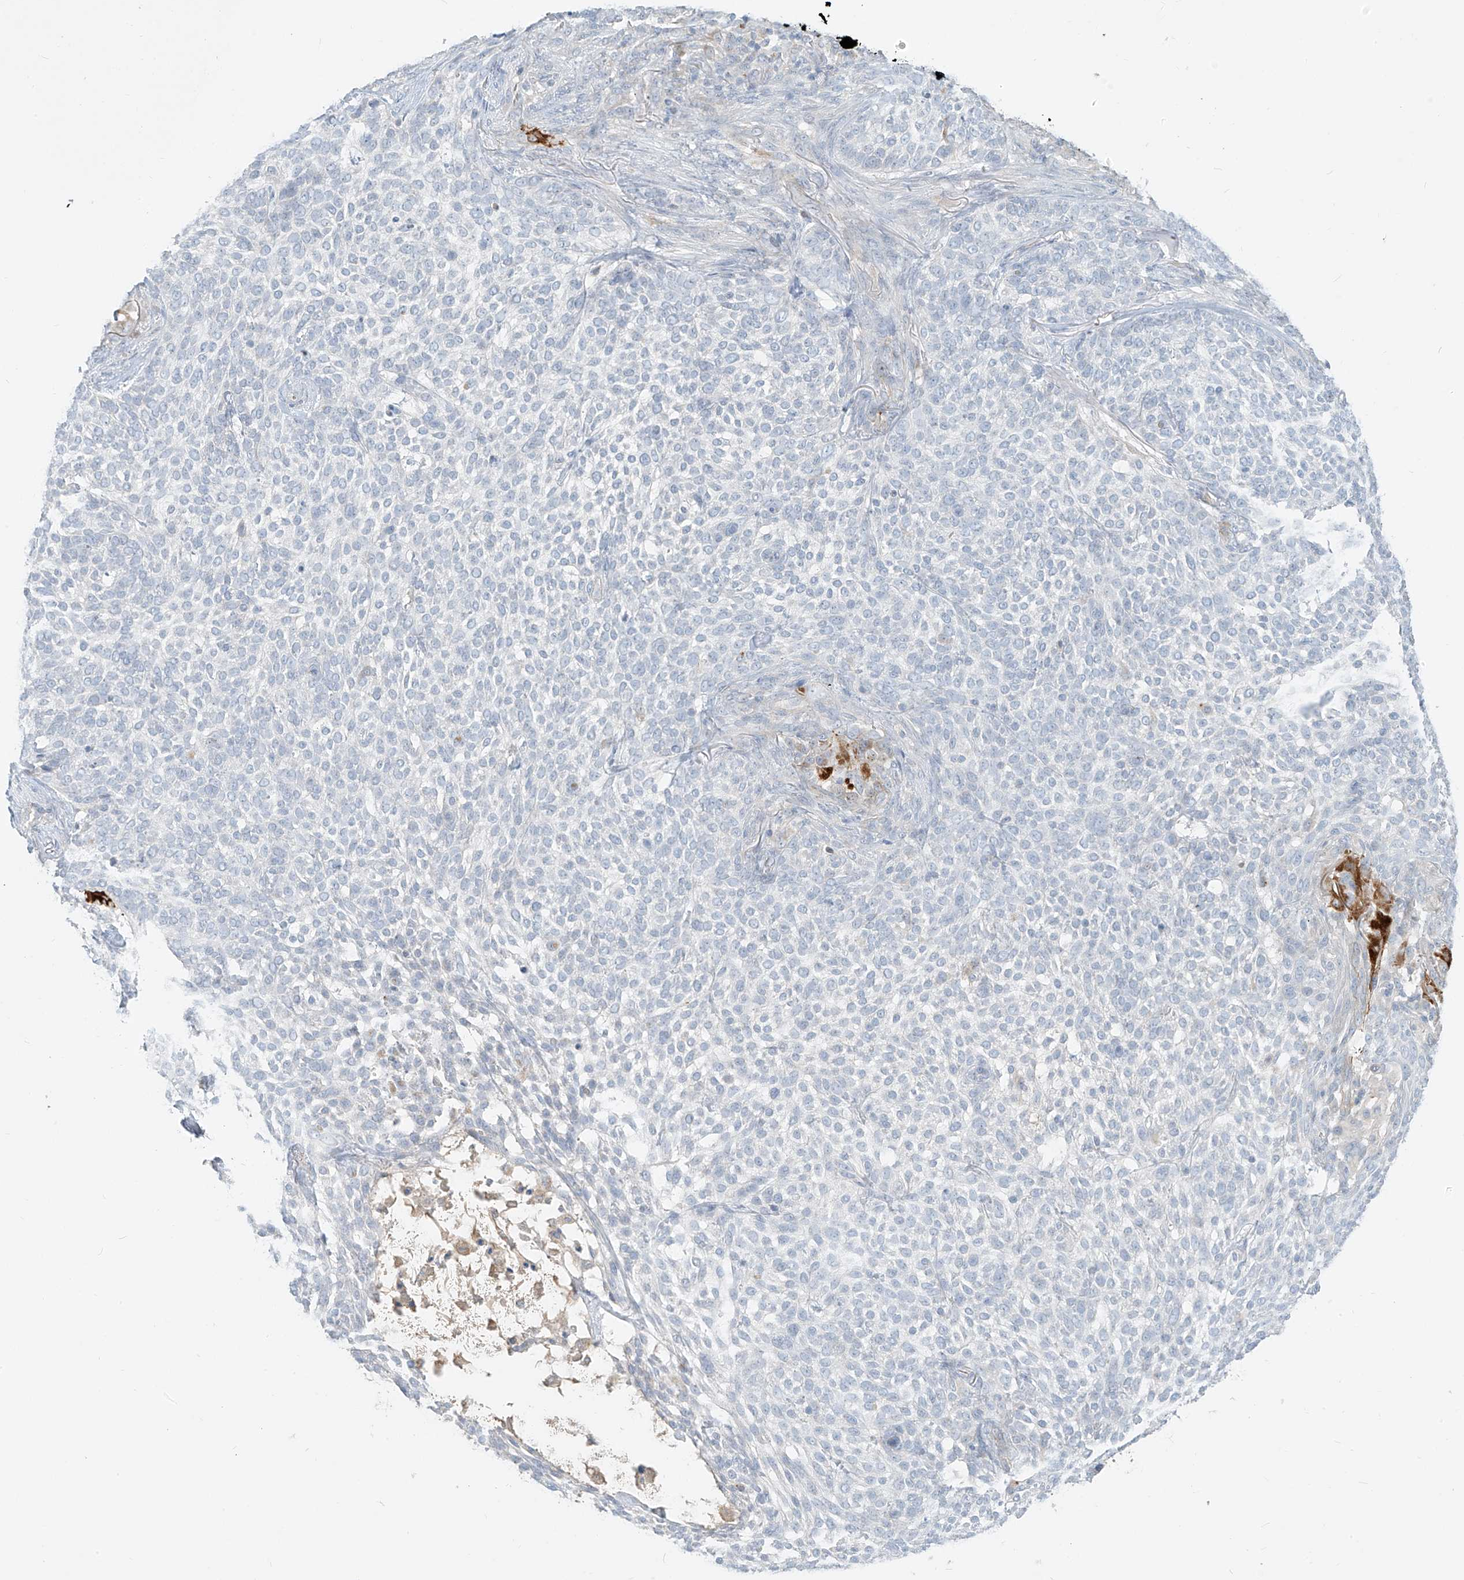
{"staining": {"intensity": "negative", "quantity": "none", "location": "none"}, "tissue": "skin cancer", "cell_type": "Tumor cells", "image_type": "cancer", "snomed": [{"axis": "morphology", "description": "Basal cell carcinoma"}, {"axis": "topography", "description": "Skin"}], "caption": "Skin cancer (basal cell carcinoma) was stained to show a protein in brown. There is no significant positivity in tumor cells.", "gene": "C2orf42", "patient": {"sex": "female", "age": 64}}